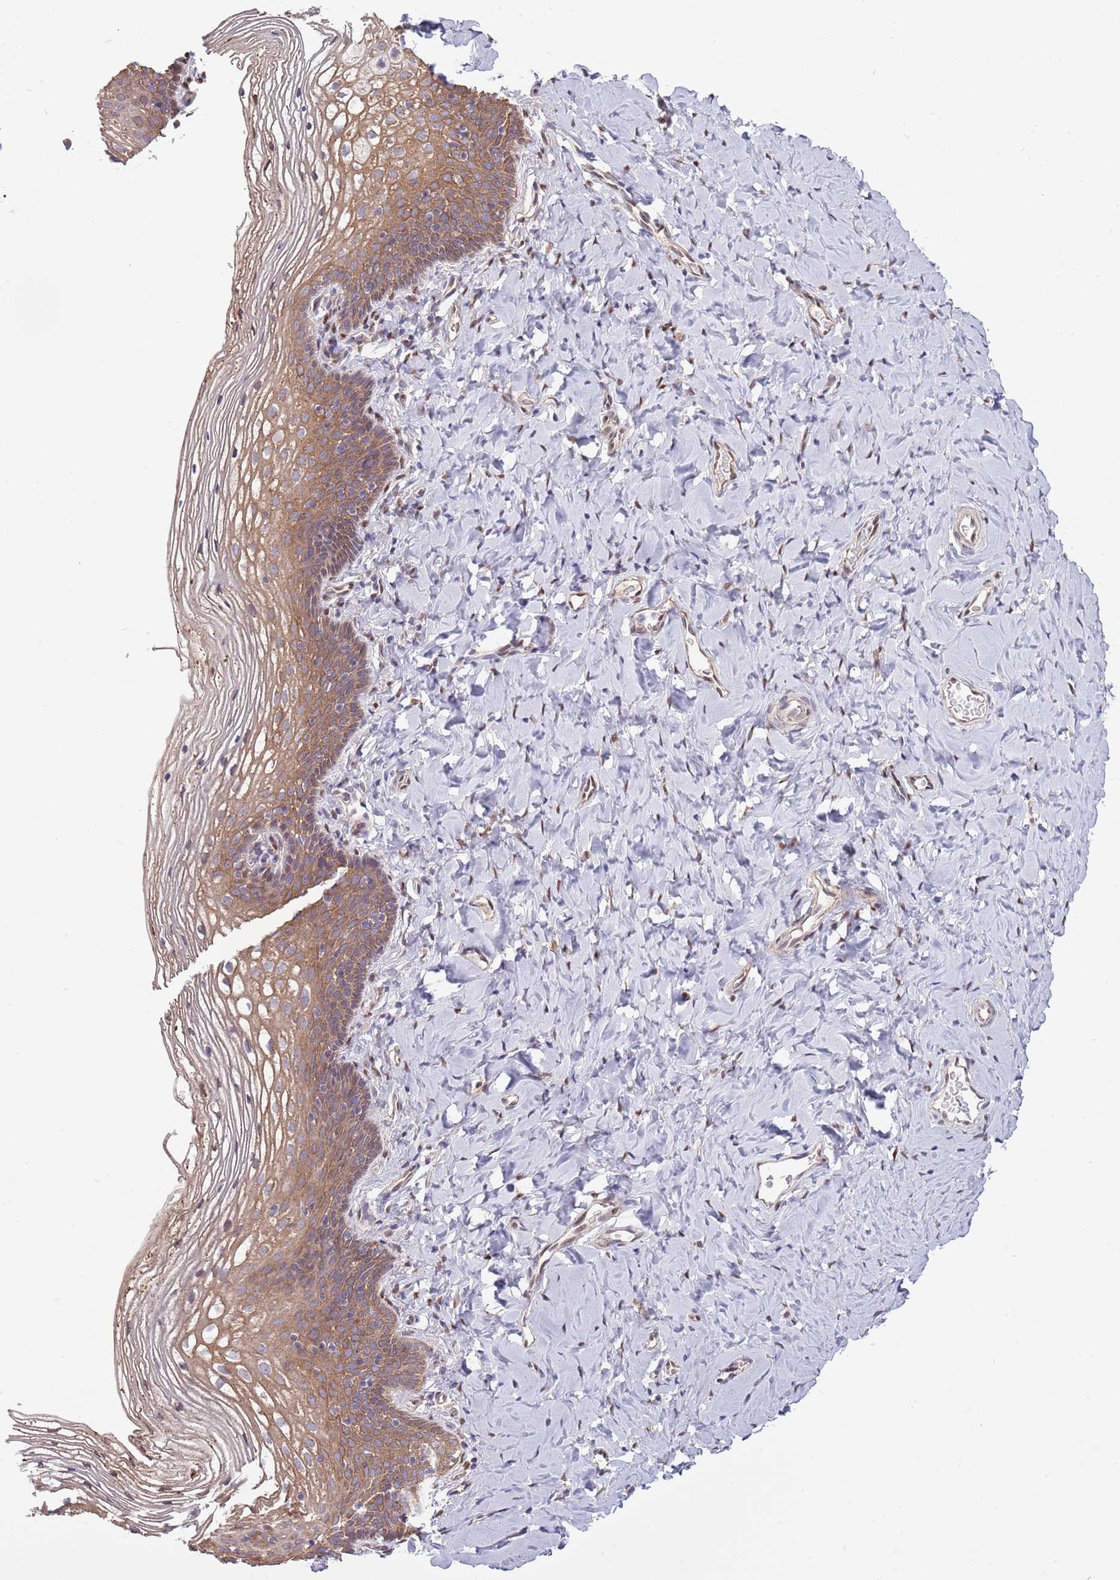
{"staining": {"intensity": "moderate", "quantity": ">75%", "location": "cytoplasmic/membranous"}, "tissue": "vagina", "cell_type": "Squamous epithelial cells", "image_type": "normal", "snomed": [{"axis": "morphology", "description": "Normal tissue, NOS"}, {"axis": "topography", "description": "Vagina"}], "caption": "Benign vagina shows moderate cytoplasmic/membranous positivity in about >75% of squamous epithelial cells (Brightfield microscopy of DAB IHC at high magnification)..", "gene": "ARL2BP", "patient": {"sex": "female", "age": 60}}